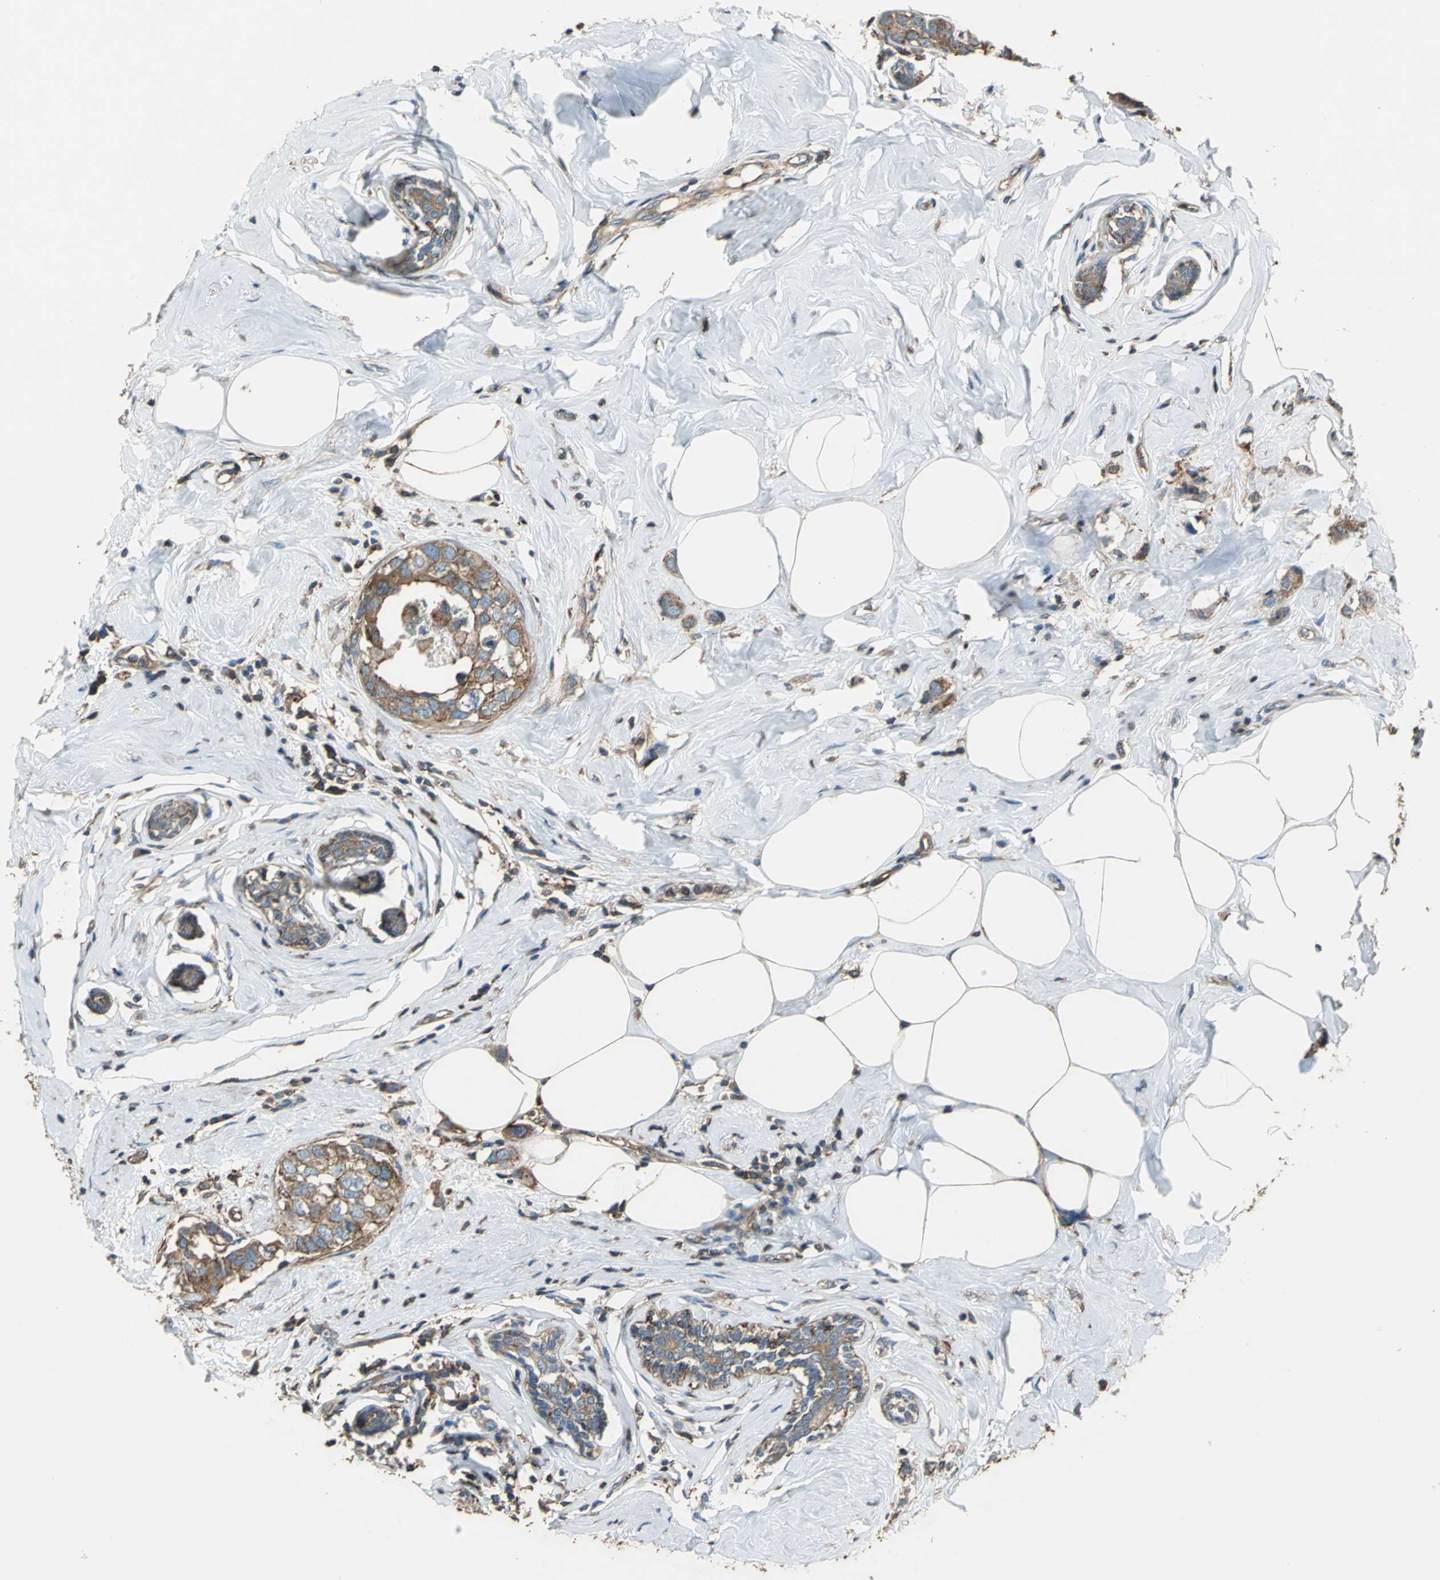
{"staining": {"intensity": "strong", "quantity": ">75%", "location": "cytoplasmic/membranous"}, "tissue": "breast cancer", "cell_type": "Tumor cells", "image_type": "cancer", "snomed": [{"axis": "morphology", "description": "Normal tissue, NOS"}, {"axis": "morphology", "description": "Duct carcinoma"}, {"axis": "topography", "description": "Breast"}], "caption": "Immunohistochemistry (IHC) photomicrograph of human breast invasive ductal carcinoma stained for a protein (brown), which reveals high levels of strong cytoplasmic/membranous positivity in about >75% of tumor cells.", "gene": "PARVA", "patient": {"sex": "female", "age": 50}}